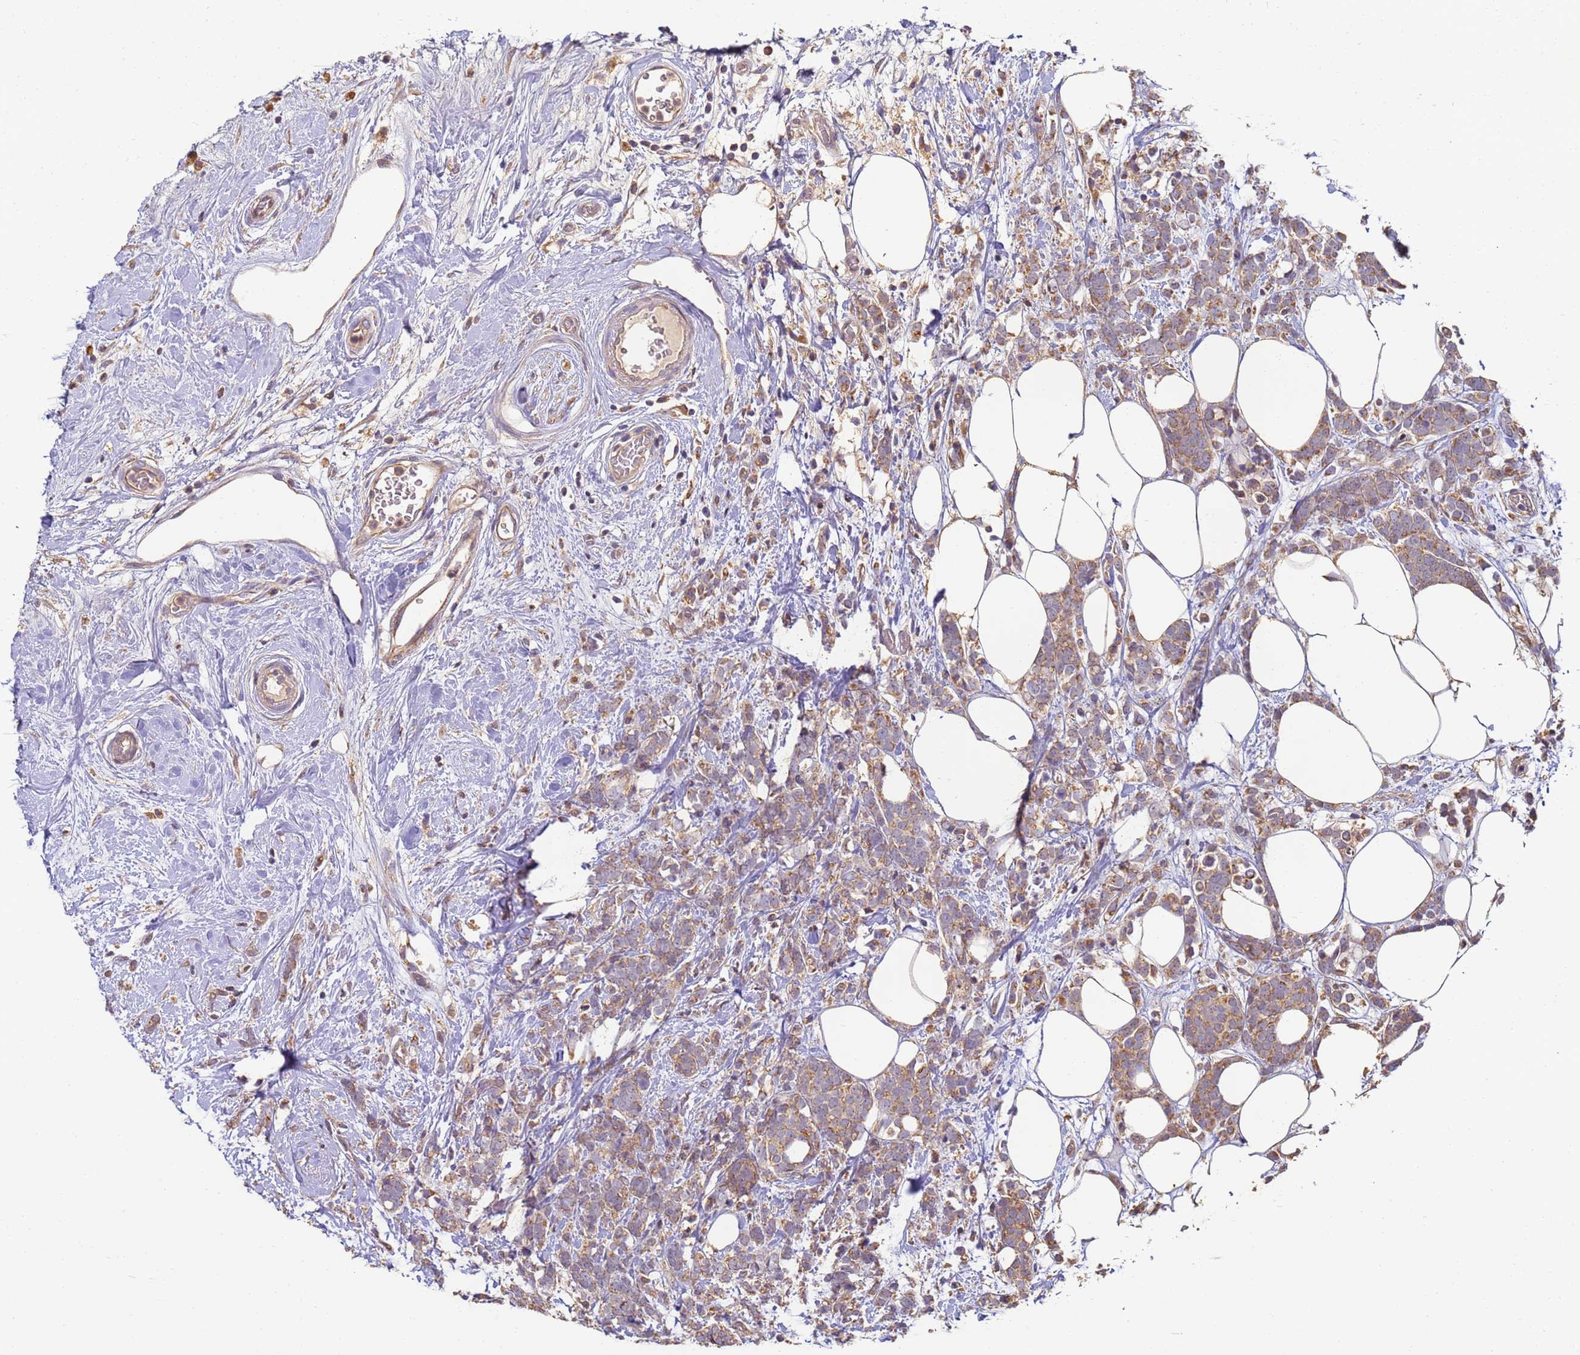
{"staining": {"intensity": "moderate", "quantity": ">75%", "location": "cytoplasmic/membranous"}, "tissue": "breast cancer", "cell_type": "Tumor cells", "image_type": "cancer", "snomed": [{"axis": "morphology", "description": "Lobular carcinoma"}, {"axis": "topography", "description": "Breast"}], "caption": "Immunohistochemical staining of breast lobular carcinoma reveals medium levels of moderate cytoplasmic/membranous protein positivity in approximately >75% of tumor cells.", "gene": "TIGAR", "patient": {"sex": "female", "age": 58}}